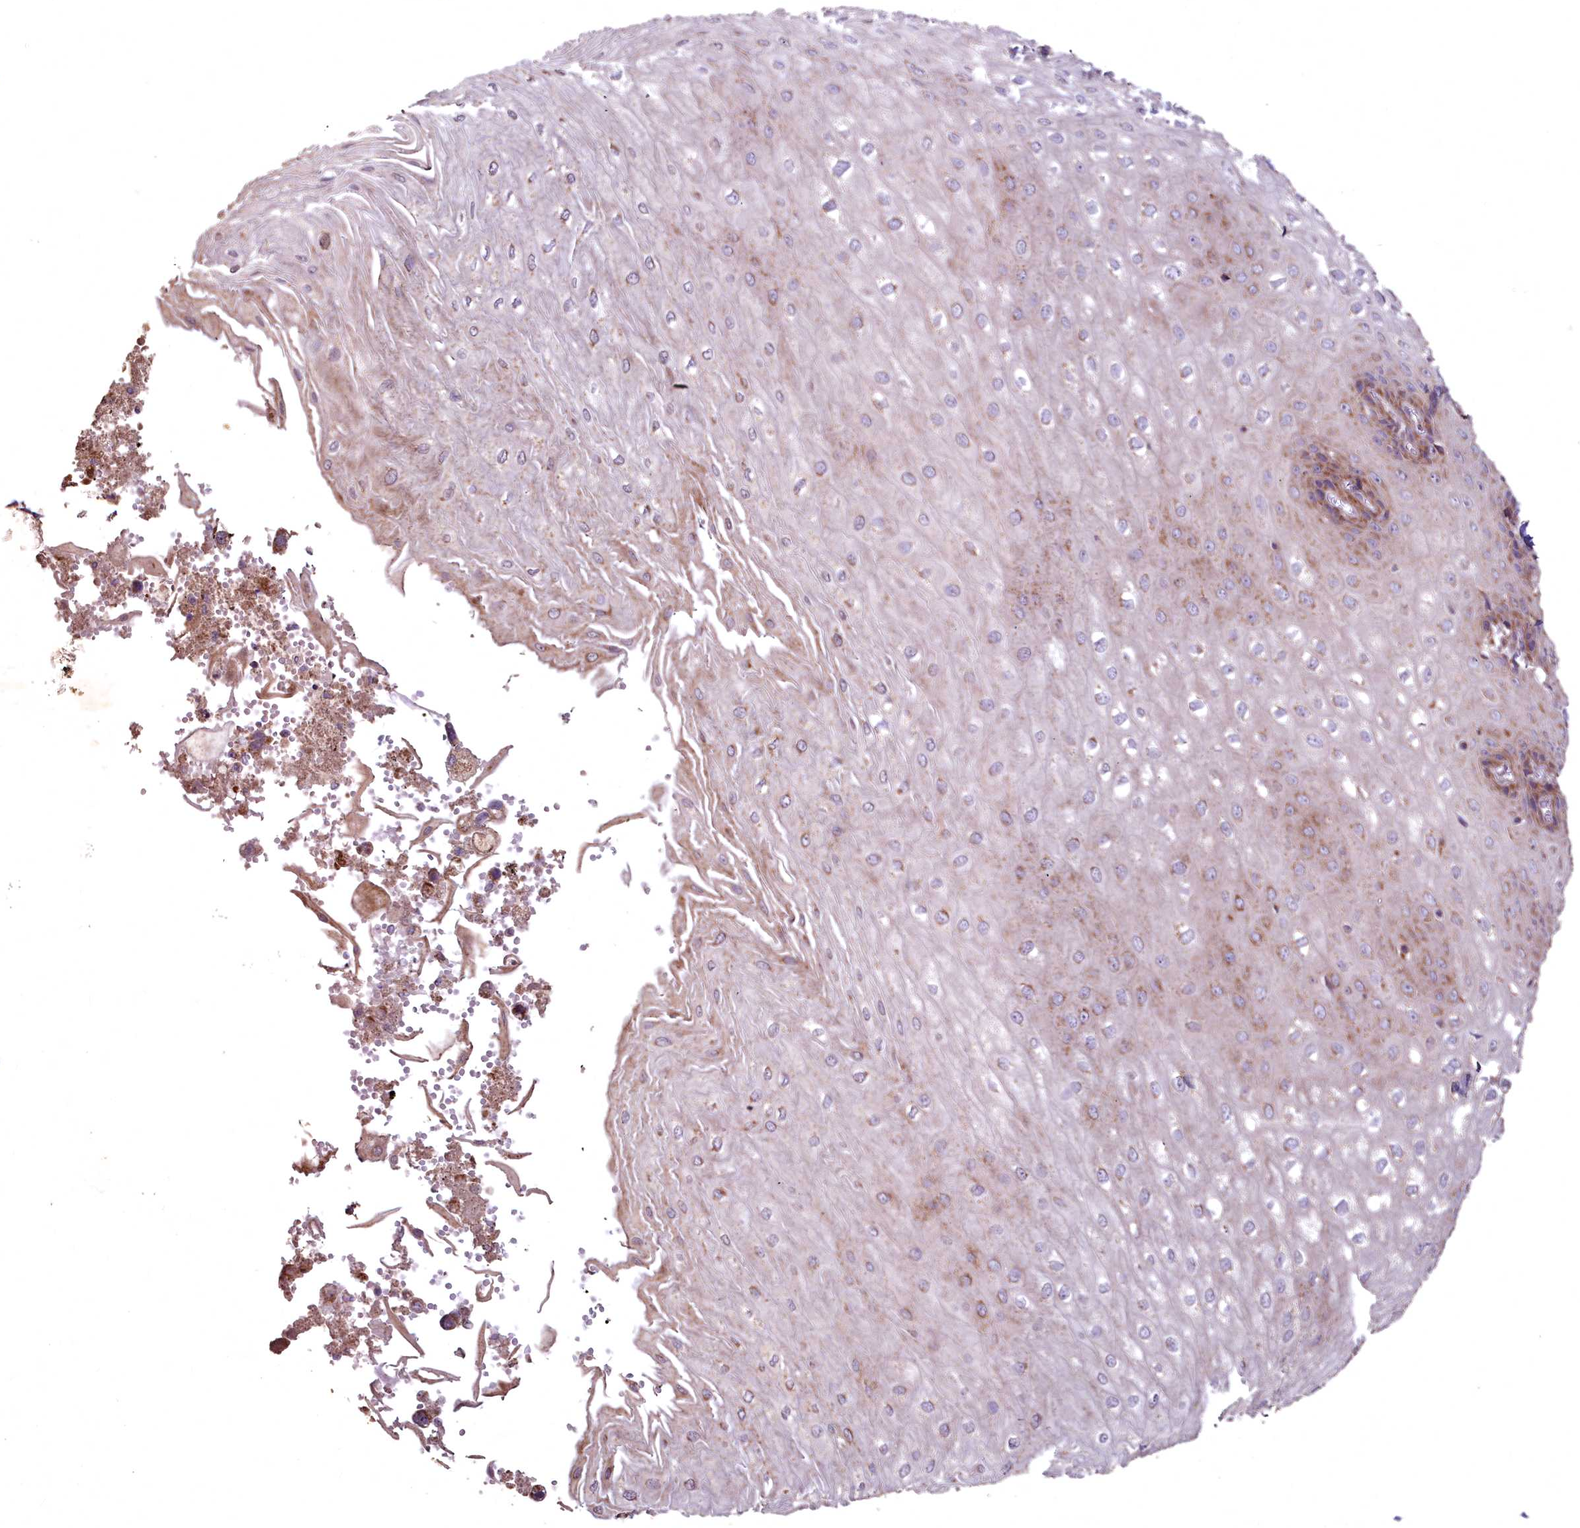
{"staining": {"intensity": "moderate", "quantity": ">75%", "location": "cytoplasmic/membranous"}, "tissue": "esophagus", "cell_type": "Squamous epithelial cells", "image_type": "normal", "snomed": [{"axis": "morphology", "description": "Normal tissue, NOS"}, {"axis": "topography", "description": "Esophagus"}], "caption": "DAB immunohistochemical staining of benign esophagus shows moderate cytoplasmic/membranous protein positivity in approximately >75% of squamous epithelial cells. (IHC, brightfield microscopy, high magnification).", "gene": "COX11", "patient": {"sex": "male", "age": 60}}